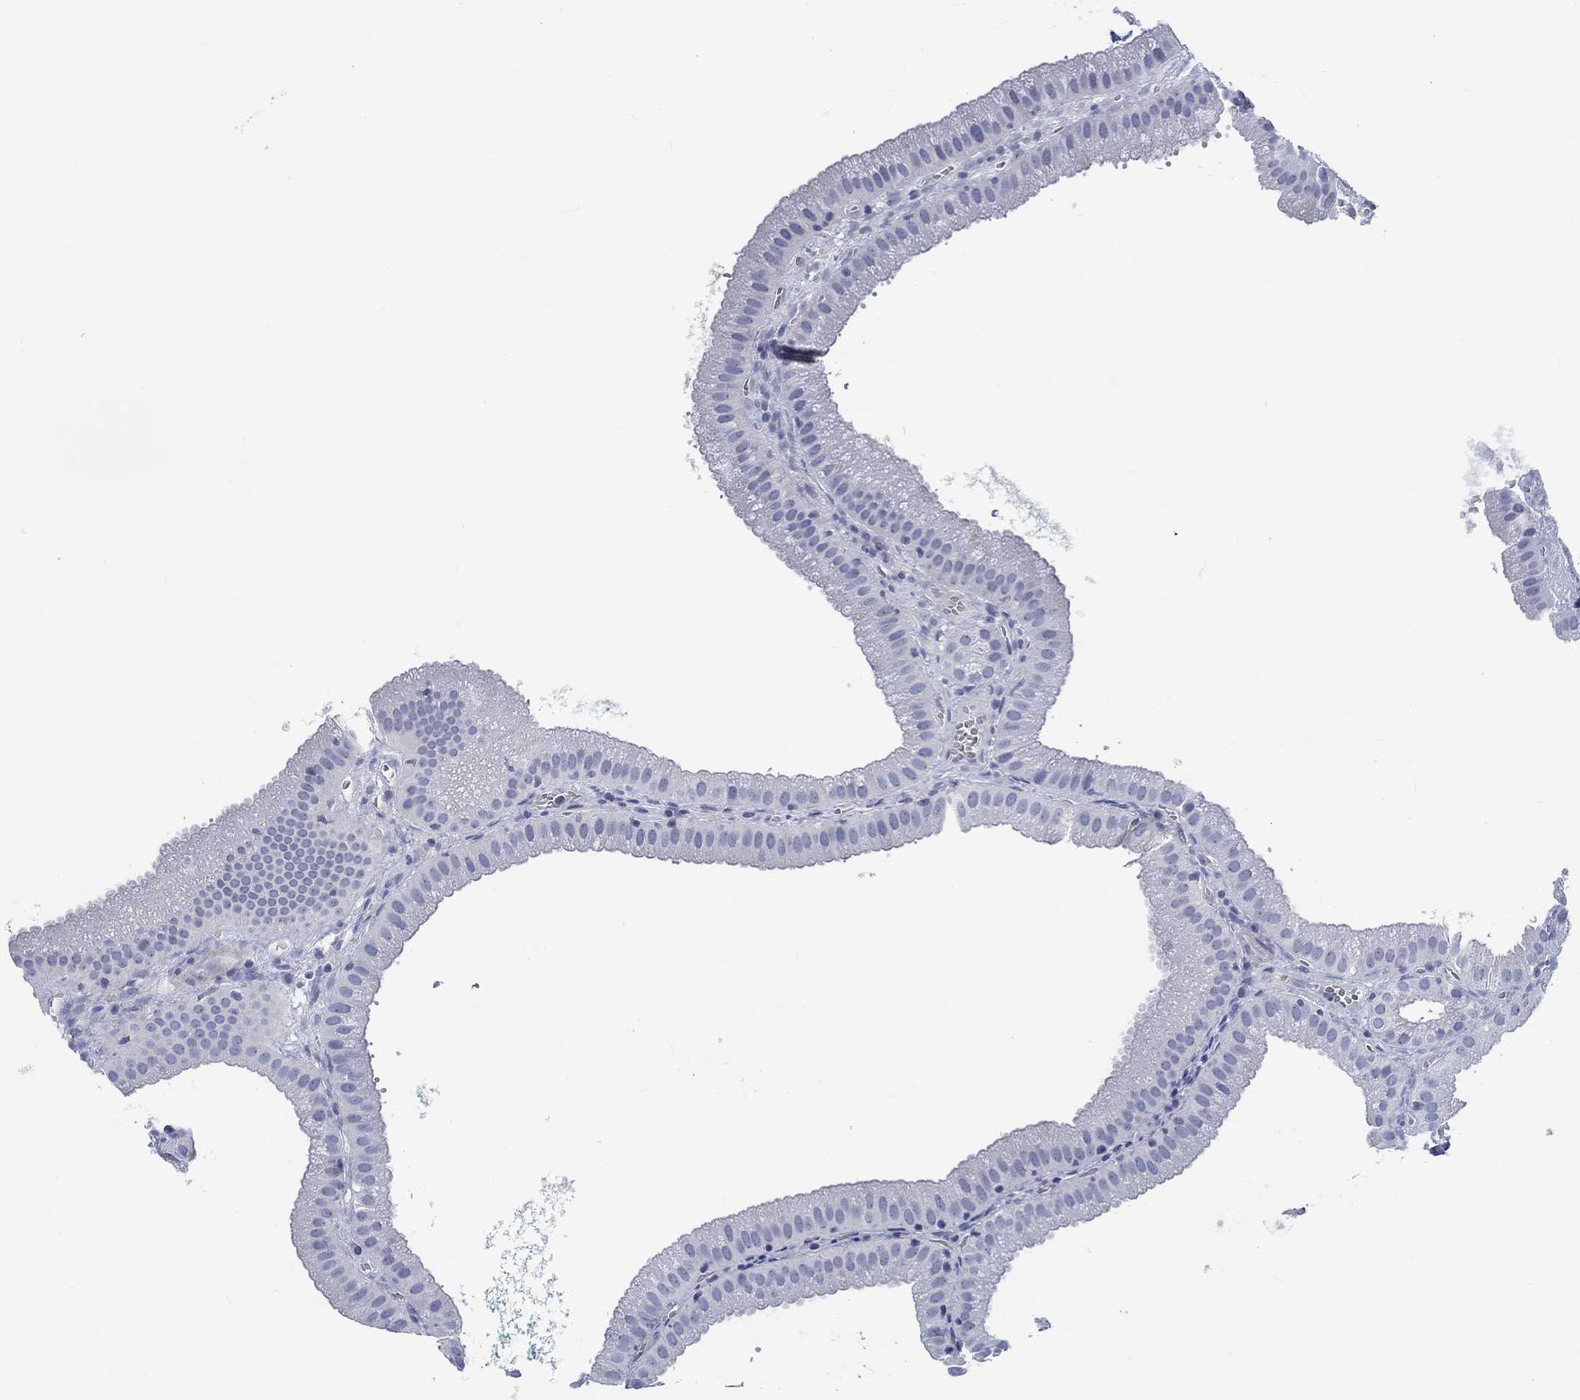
{"staining": {"intensity": "negative", "quantity": "none", "location": "none"}, "tissue": "gallbladder", "cell_type": "Glandular cells", "image_type": "normal", "snomed": [{"axis": "morphology", "description": "Normal tissue, NOS"}, {"axis": "topography", "description": "Gallbladder"}], "caption": "The IHC micrograph has no significant staining in glandular cells of gallbladder. (DAB (3,3'-diaminobenzidine) immunohistochemistry, high magnification).", "gene": "SHISA4", "patient": {"sex": "male", "age": 67}}